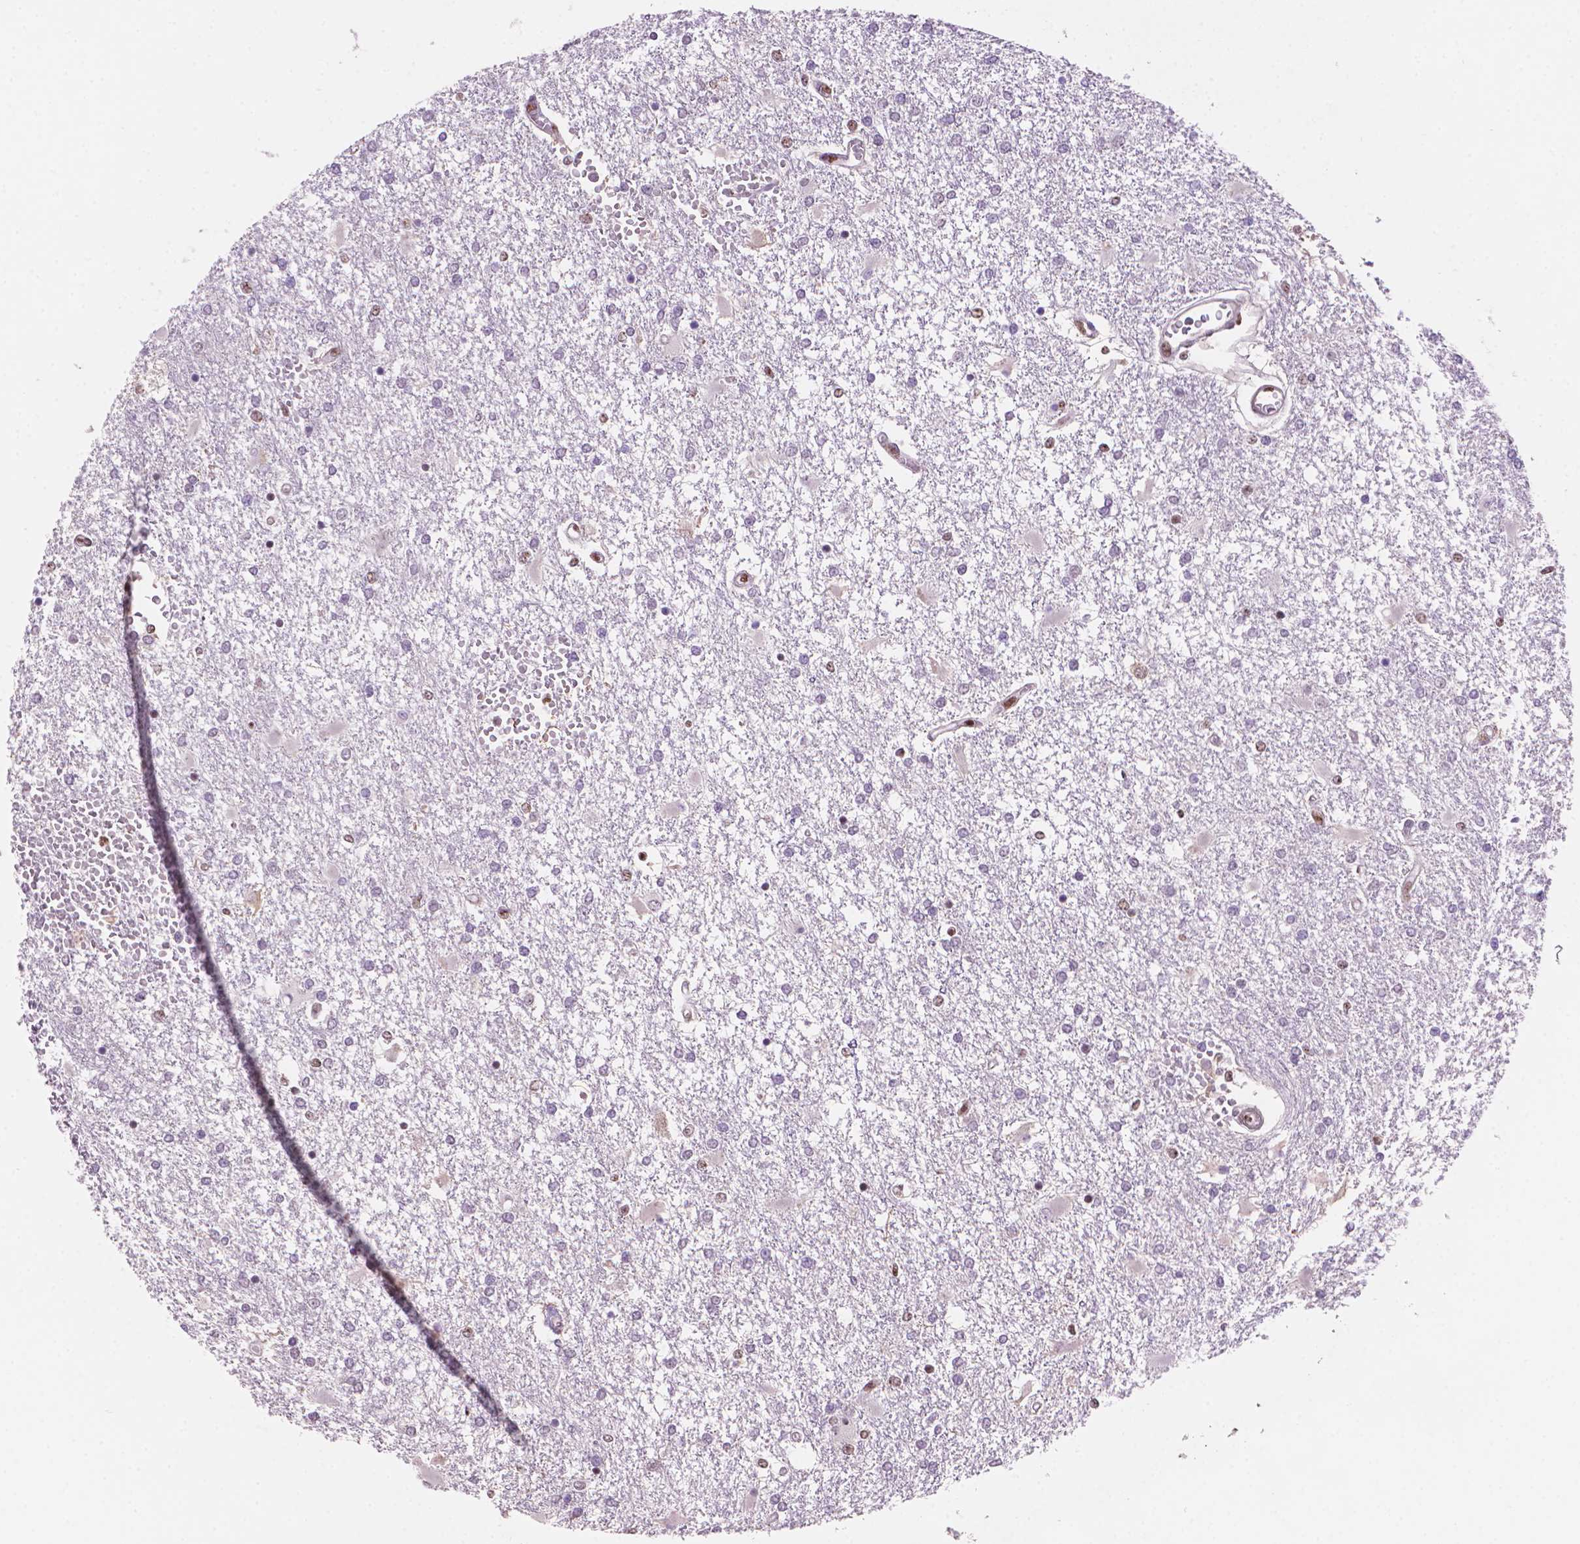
{"staining": {"intensity": "negative", "quantity": "none", "location": "none"}, "tissue": "glioma", "cell_type": "Tumor cells", "image_type": "cancer", "snomed": [{"axis": "morphology", "description": "Glioma, malignant, High grade"}, {"axis": "topography", "description": "Cerebral cortex"}], "caption": "The photomicrograph shows no significant expression in tumor cells of malignant glioma (high-grade).", "gene": "UBN1", "patient": {"sex": "male", "age": 79}}